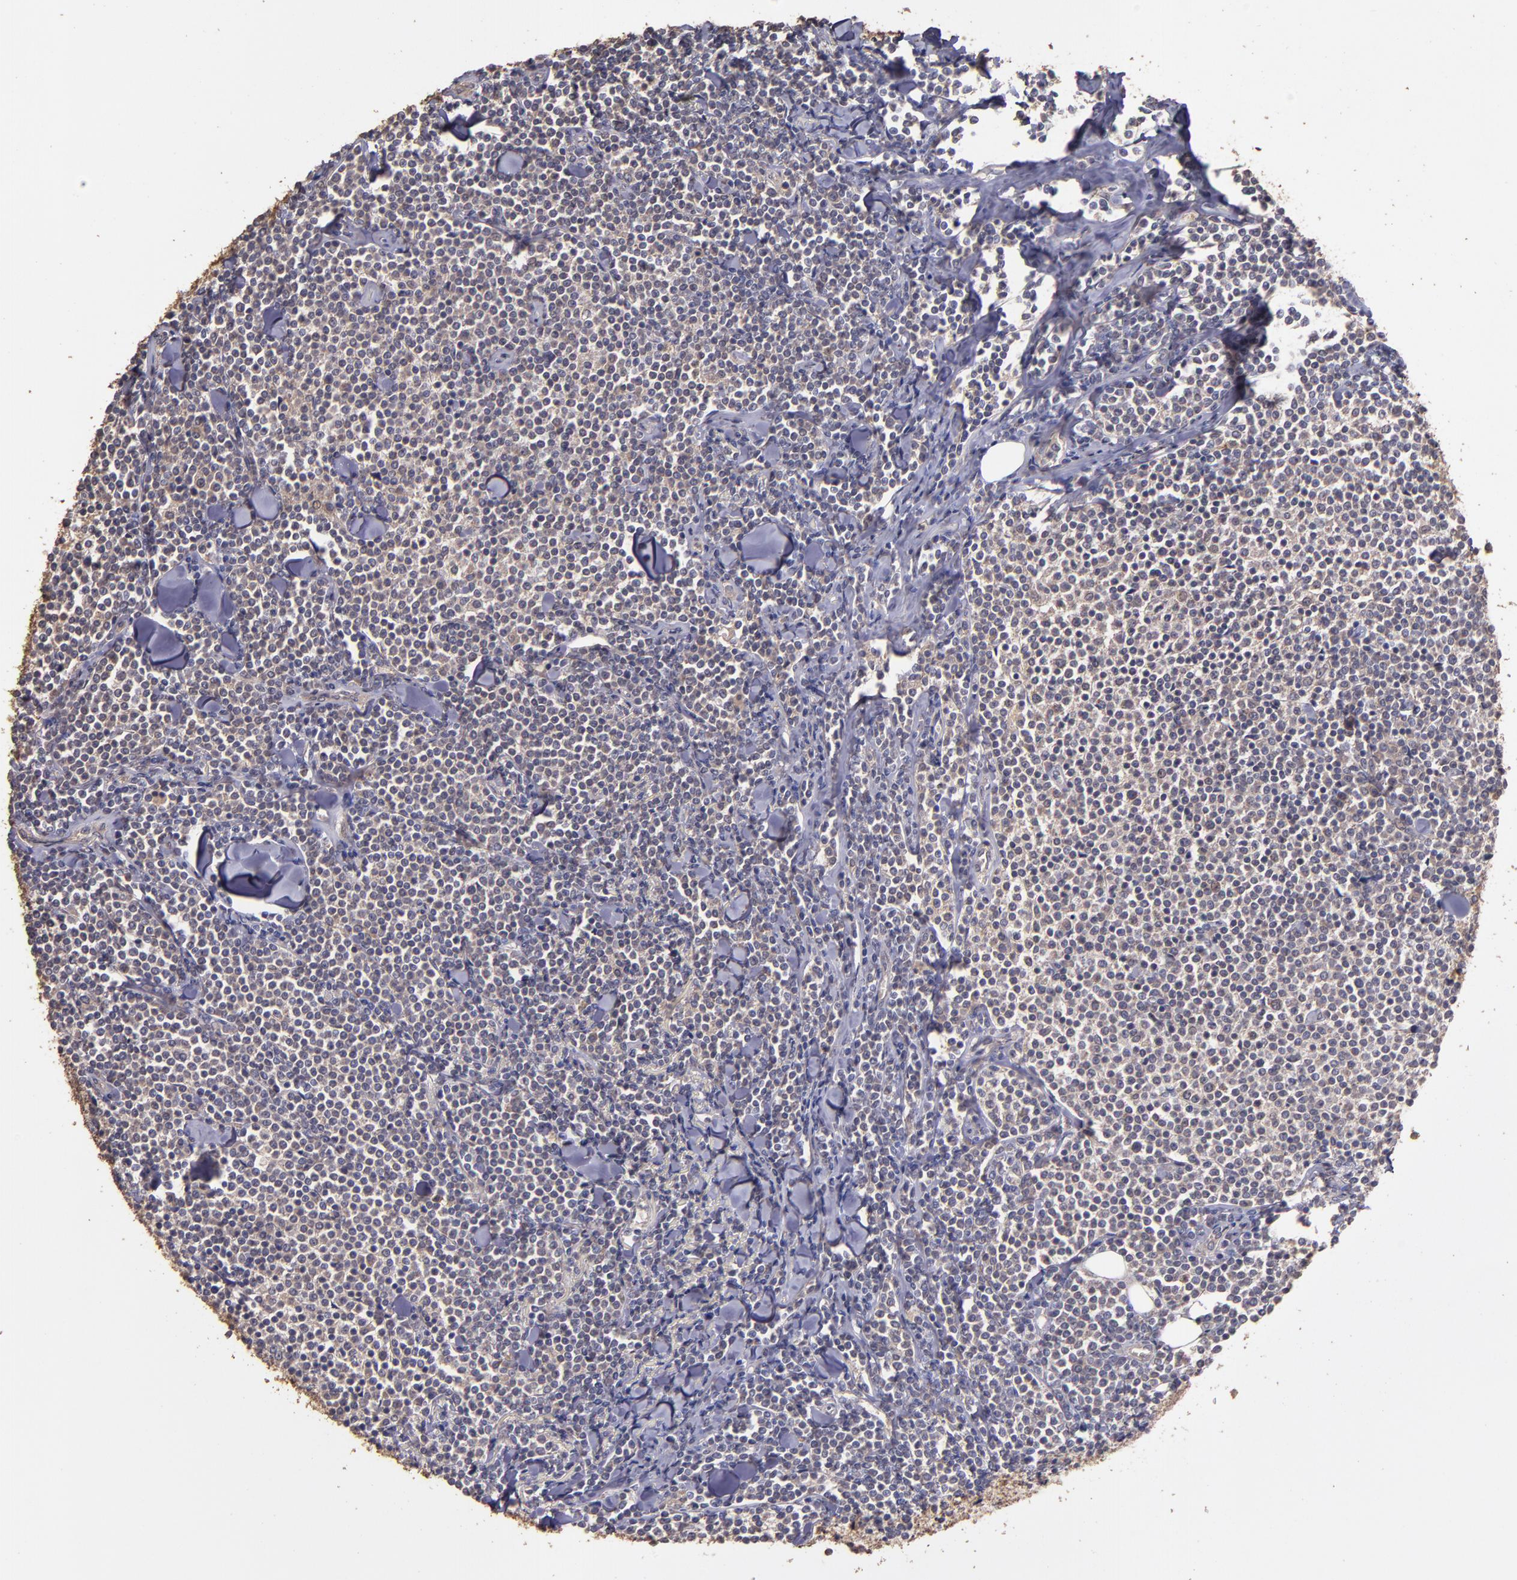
{"staining": {"intensity": "negative", "quantity": "none", "location": "none"}, "tissue": "lymphoma", "cell_type": "Tumor cells", "image_type": "cancer", "snomed": [{"axis": "morphology", "description": "Malignant lymphoma, non-Hodgkin's type, Low grade"}, {"axis": "topography", "description": "Soft tissue"}], "caption": "A histopathology image of human malignant lymphoma, non-Hodgkin's type (low-grade) is negative for staining in tumor cells.", "gene": "HECTD1", "patient": {"sex": "male", "age": 92}}